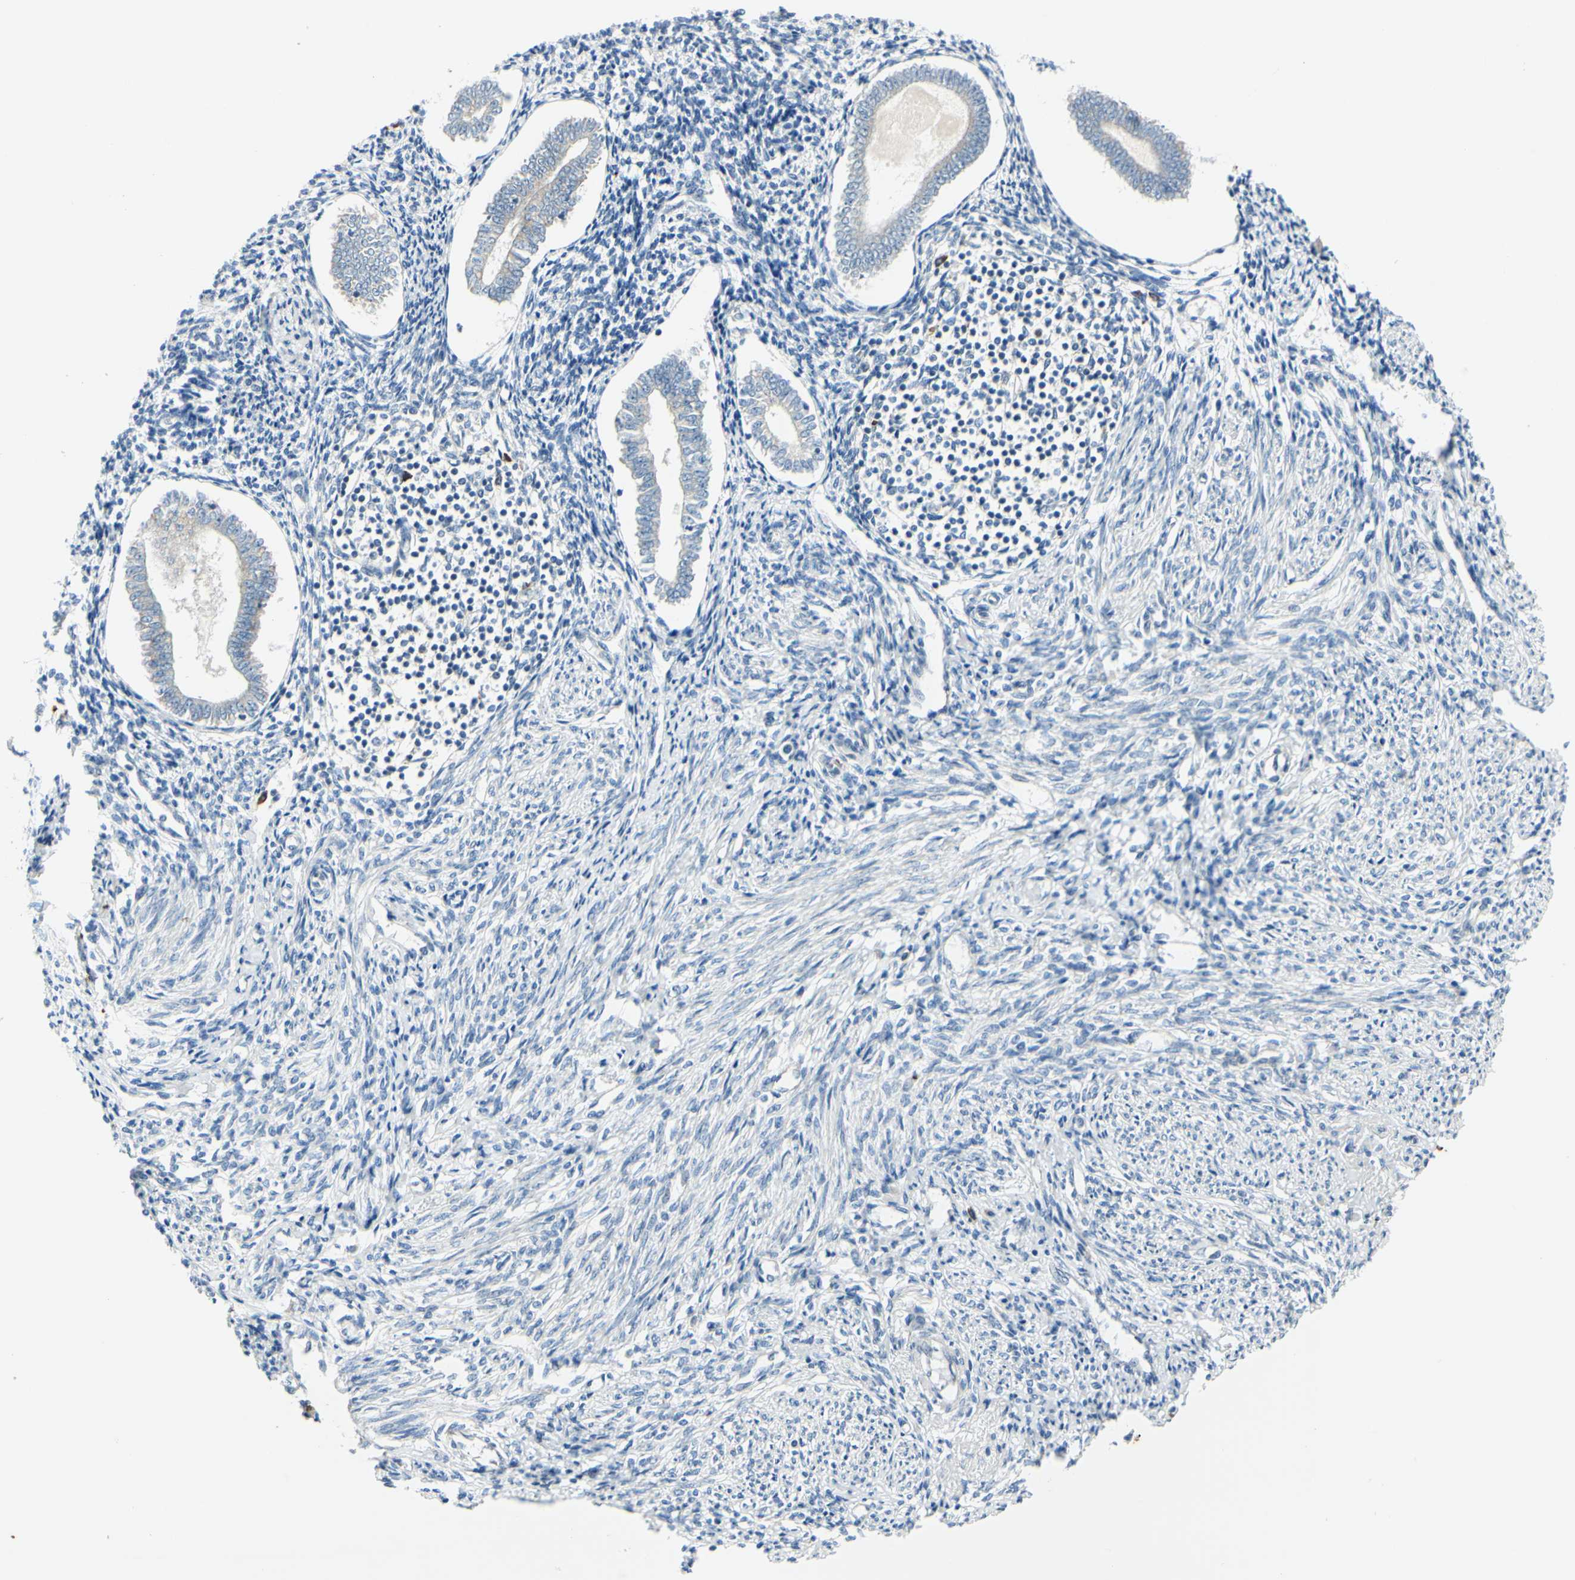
{"staining": {"intensity": "negative", "quantity": "none", "location": "none"}, "tissue": "endometrium", "cell_type": "Cells in endometrial stroma", "image_type": "normal", "snomed": [{"axis": "morphology", "description": "Normal tissue, NOS"}, {"axis": "topography", "description": "Endometrium"}], "caption": "This is an IHC photomicrograph of normal human endometrium. There is no staining in cells in endometrial stroma.", "gene": "SELENOS", "patient": {"sex": "female", "age": 71}}